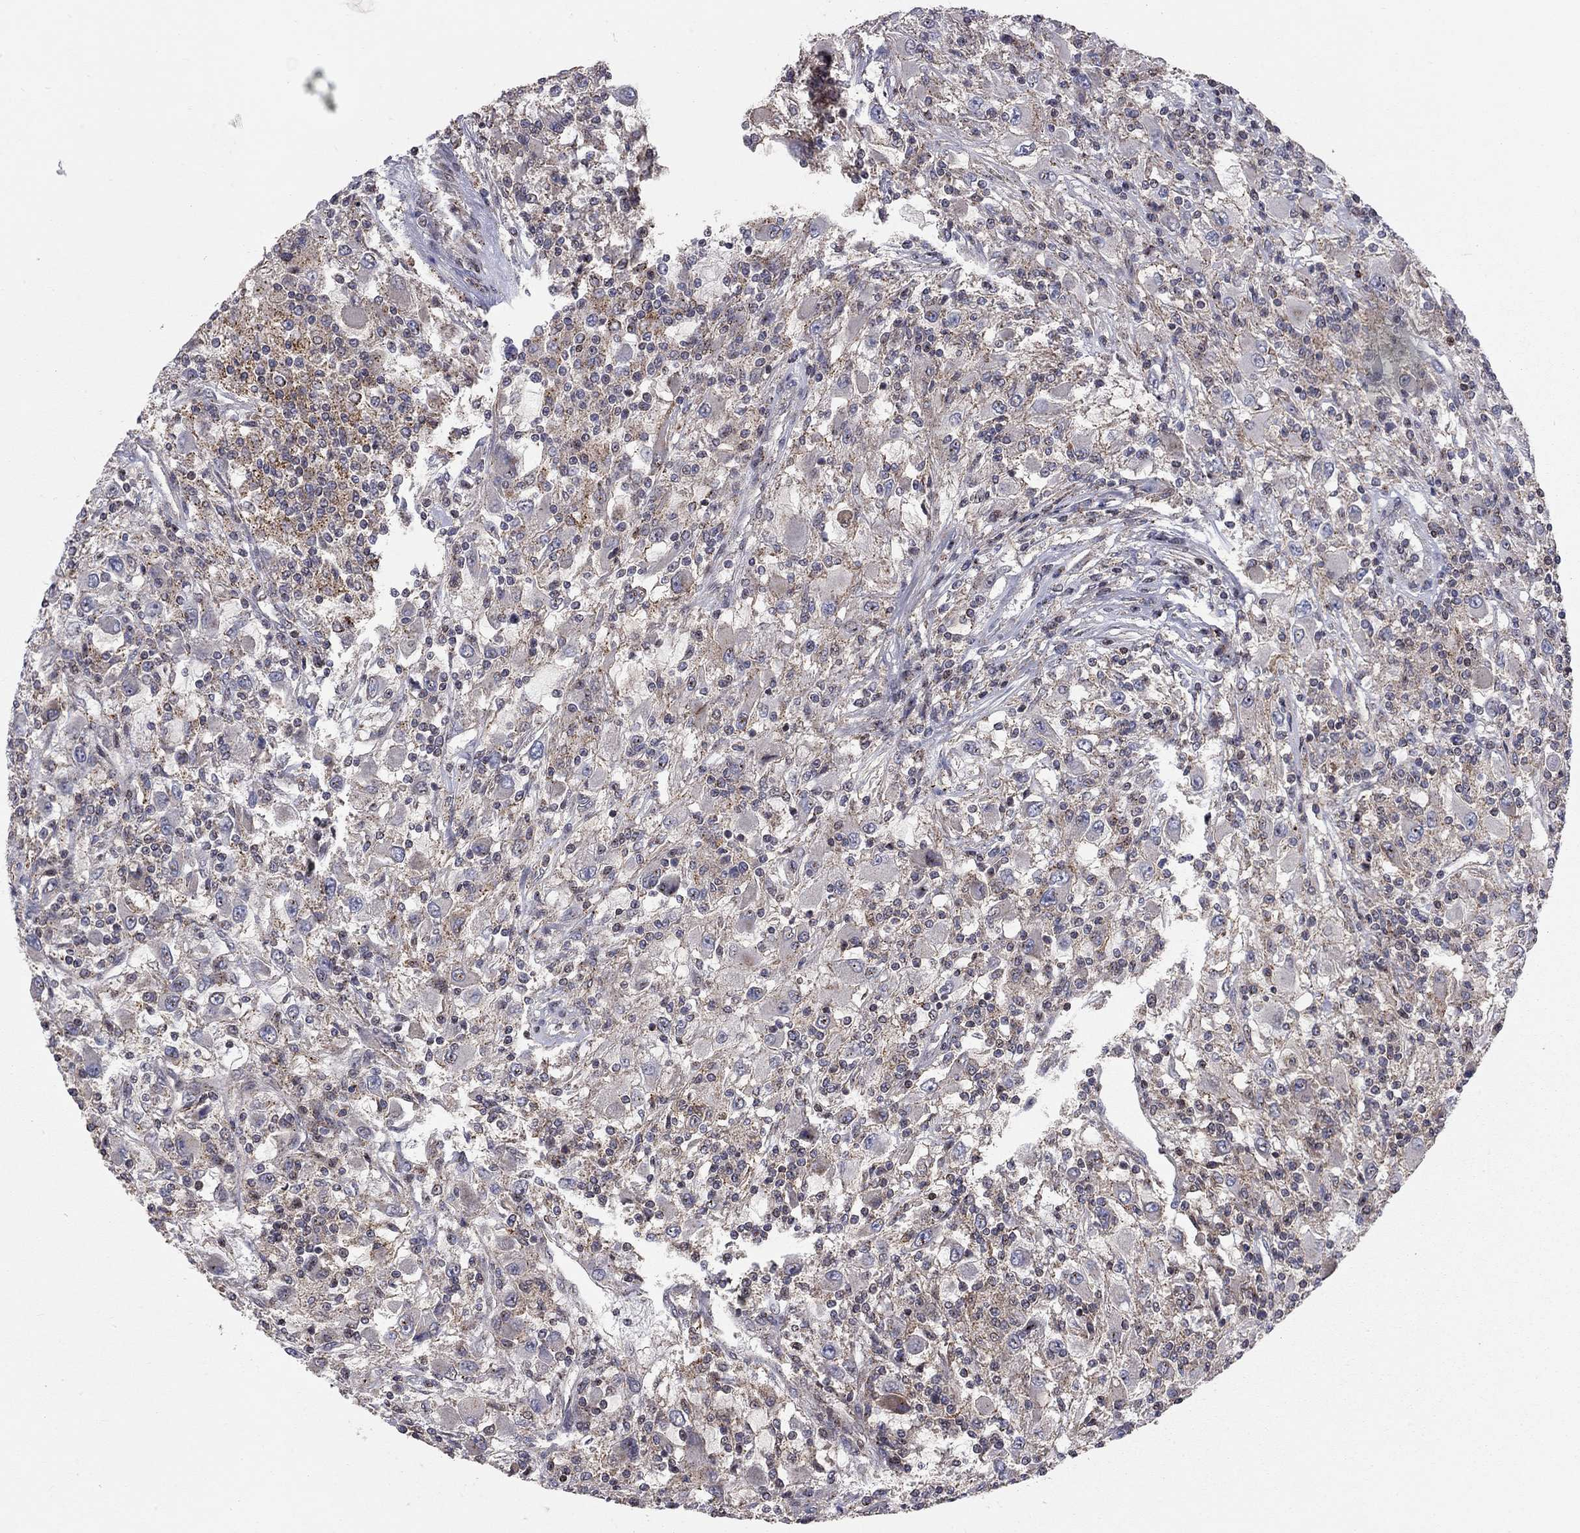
{"staining": {"intensity": "strong", "quantity": "25%-75%", "location": "cytoplasmic/membranous"}, "tissue": "renal cancer", "cell_type": "Tumor cells", "image_type": "cancer", "snomed": [{"axis": "morphology", "description": "Adenocarcinoma, NOS"}, {"axis": "topography", "description": "Kidney"}], "caption": "The immunohistochemical stain labels strong cytoplasmic/membranous expression in tumor cells of renal cancer (adenocarcinoma) tissue. Nuclei are stained in blue.", "gene": "ERN2", "patient": {"sex": "female", "age": 67}}